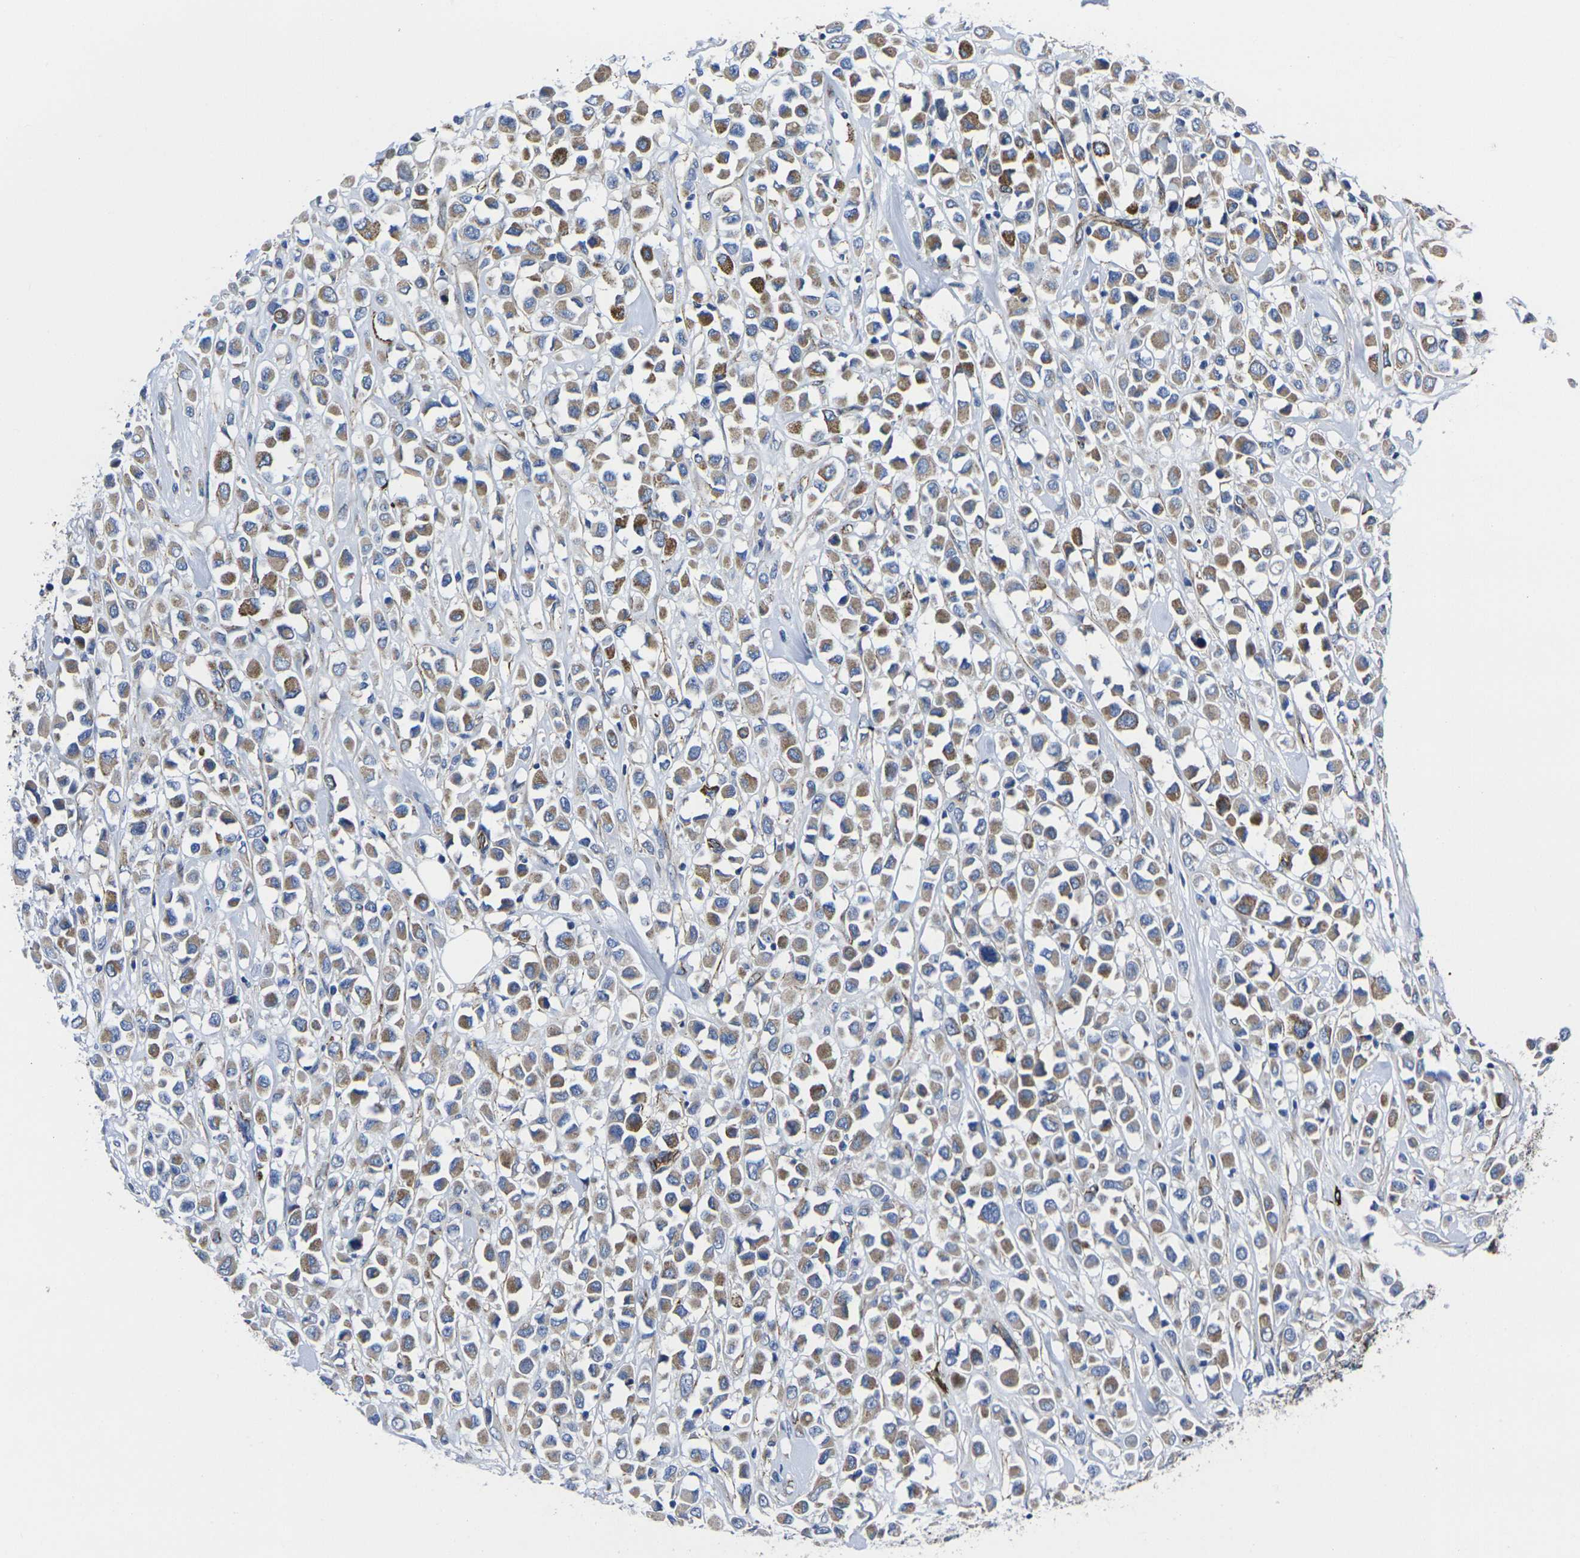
{"staining": {"intensity": "moderate", "quantity": "25%-75%", "location": "cytoplasmic/membranous"}, "tissue": "breast cancer", "cell_type": "Tumor cells", "image_type": "cancer", "snomed": [{"axis": "morphology", "description": "Duct carcinoma"}, {"axis": "topography", "description": "Breast"}], "caption": "Approximately 25%-75% of tumor cells in breast cancer (infiltrating ductal carcinoma) demonstrate moderate cytoplasmic/membranous protein positivity as visualized by brown immunohistochemical staining.", "gene": "NUMB", "patient": {"sex": "female", "age": 61}}